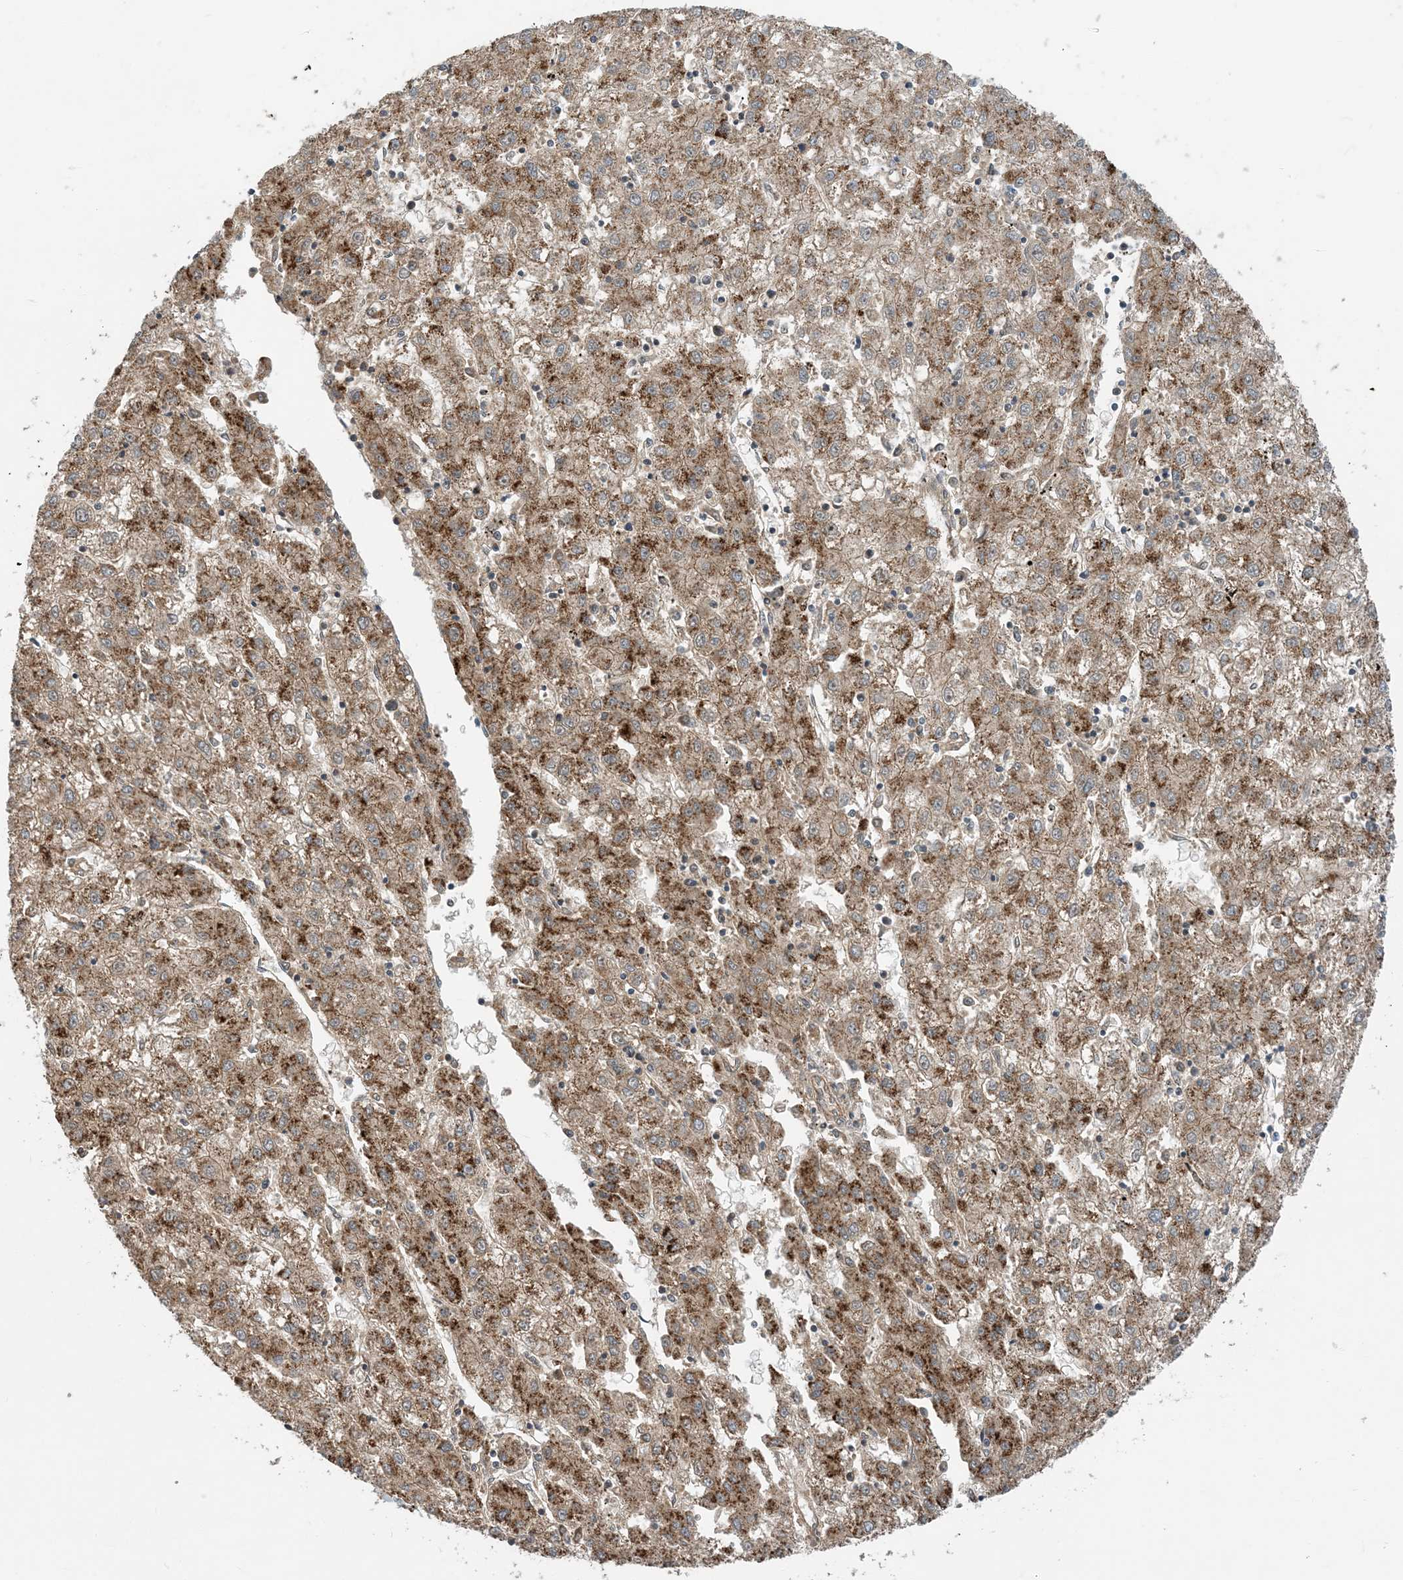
{"staining": {"intensity": "moderate", "quantity": ">75%", "location": "cytoplasmic/membranous"}, "tissue": "liver cancer", "cell_type": "Tumor cells", "image_type": "cancer", "snomed": [{"axis": "morphology", "description": "Carcinoma, Hepatocellular, NOS"}, {"axis": "topography", "description": "Liver"}], "caption": "A brown stain highlights moderate cytoplasmic/membranous staining of a protein in liver cancer (hepatocellular carcinoma) tumor cells.", "gene": "HEMK1", "patient": {"sex": "male", "age": 72}}